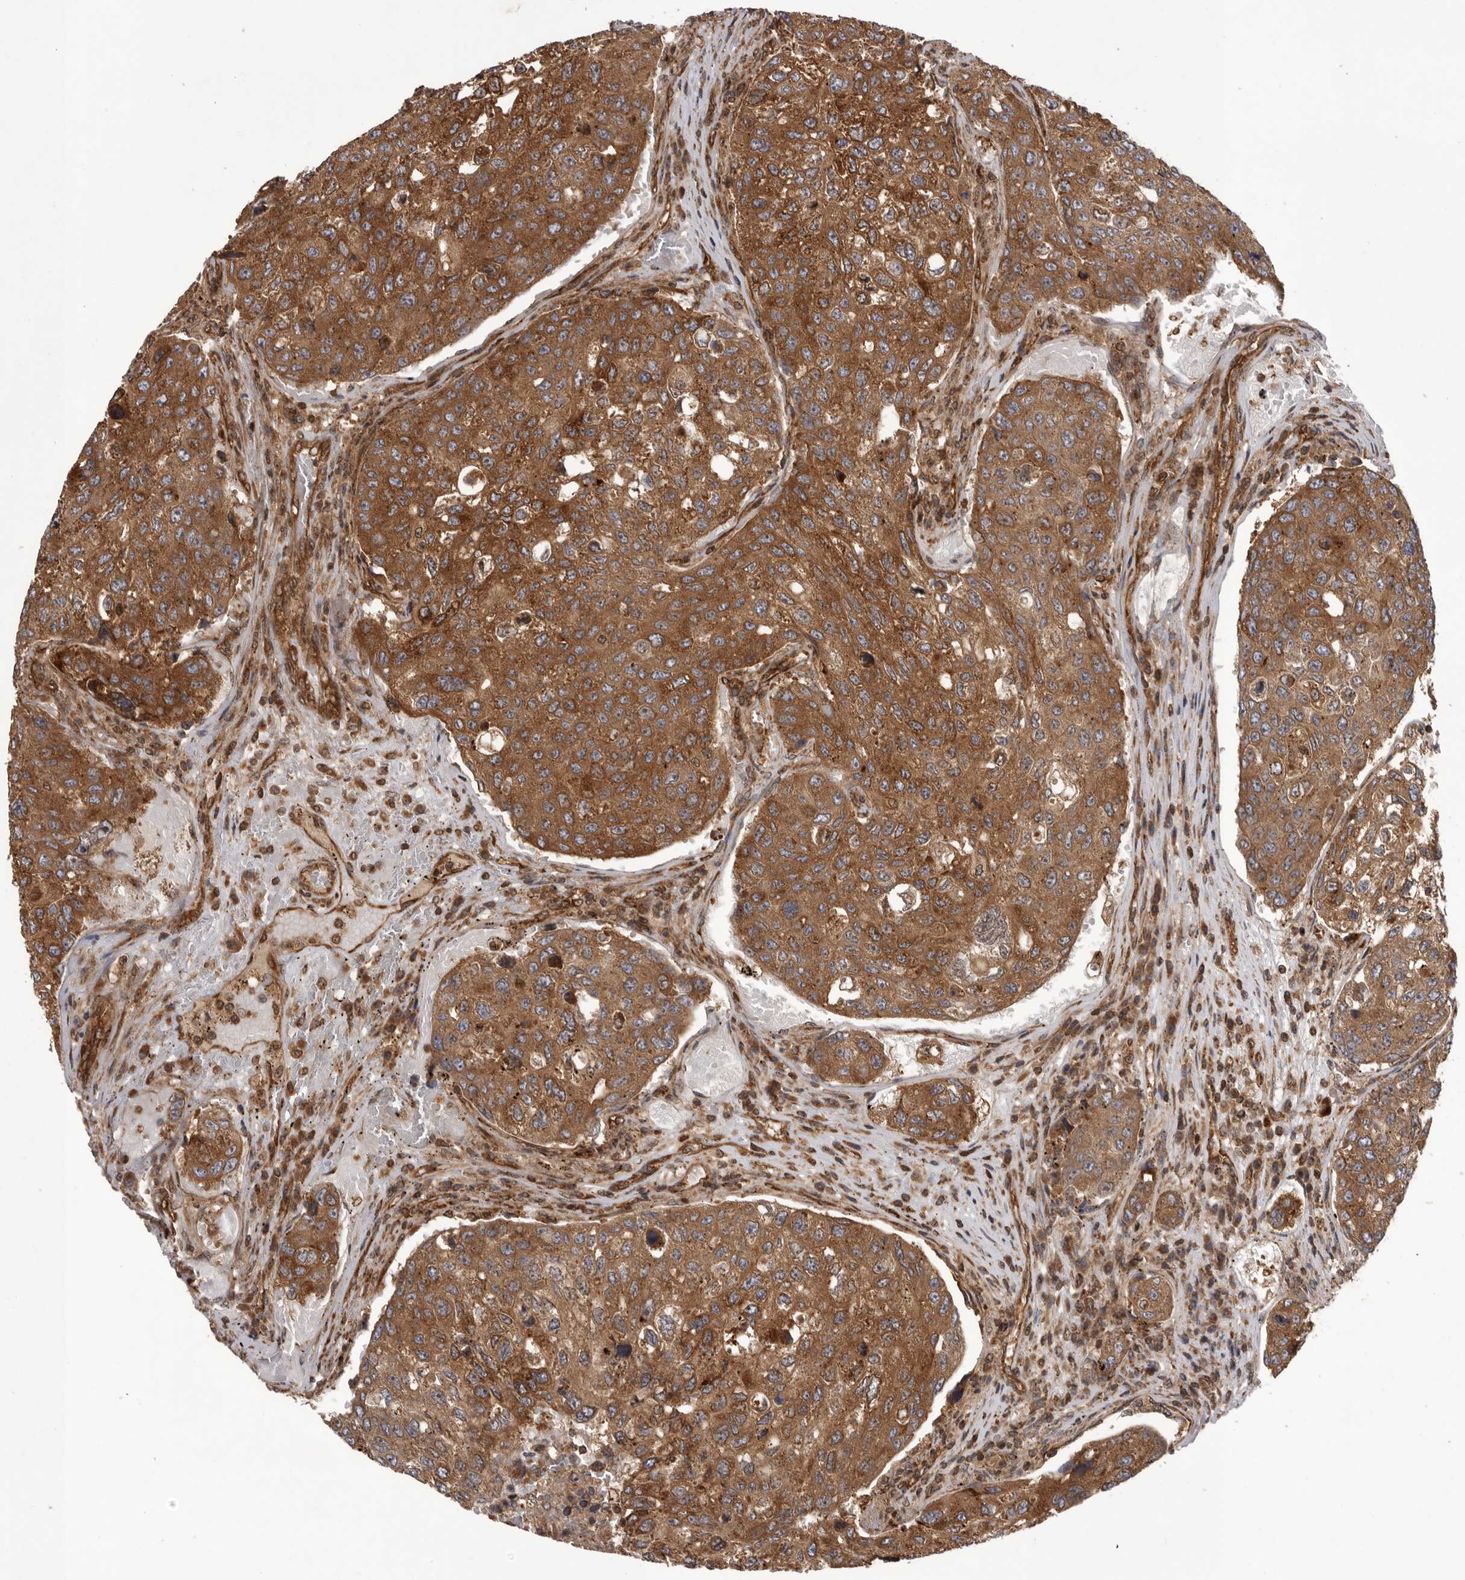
{"staining": {"intensity": "moderate", "quantity": ">75%", "location": "cytoplasmic/membranous"}, "tissue": "urothelial cancer", "cell_type": "Tumor cells", "image_type": "cancer", "snomed": [{"axis": "morphology", "description": "Urothelial carcinoma, High grade"}, {"axis": "topography", "description": "Lymph node"}, {"axis": "topography", "description": "Urinary bladder"}], "caption": "Human urothelial cancer stained with a brown dye demonstrates moderate cytoplasmic/membranous positive positivity in about >75% of tumor cells.", "gene": "DHDDS", "patient": {"sex": "male", "age": 51}}